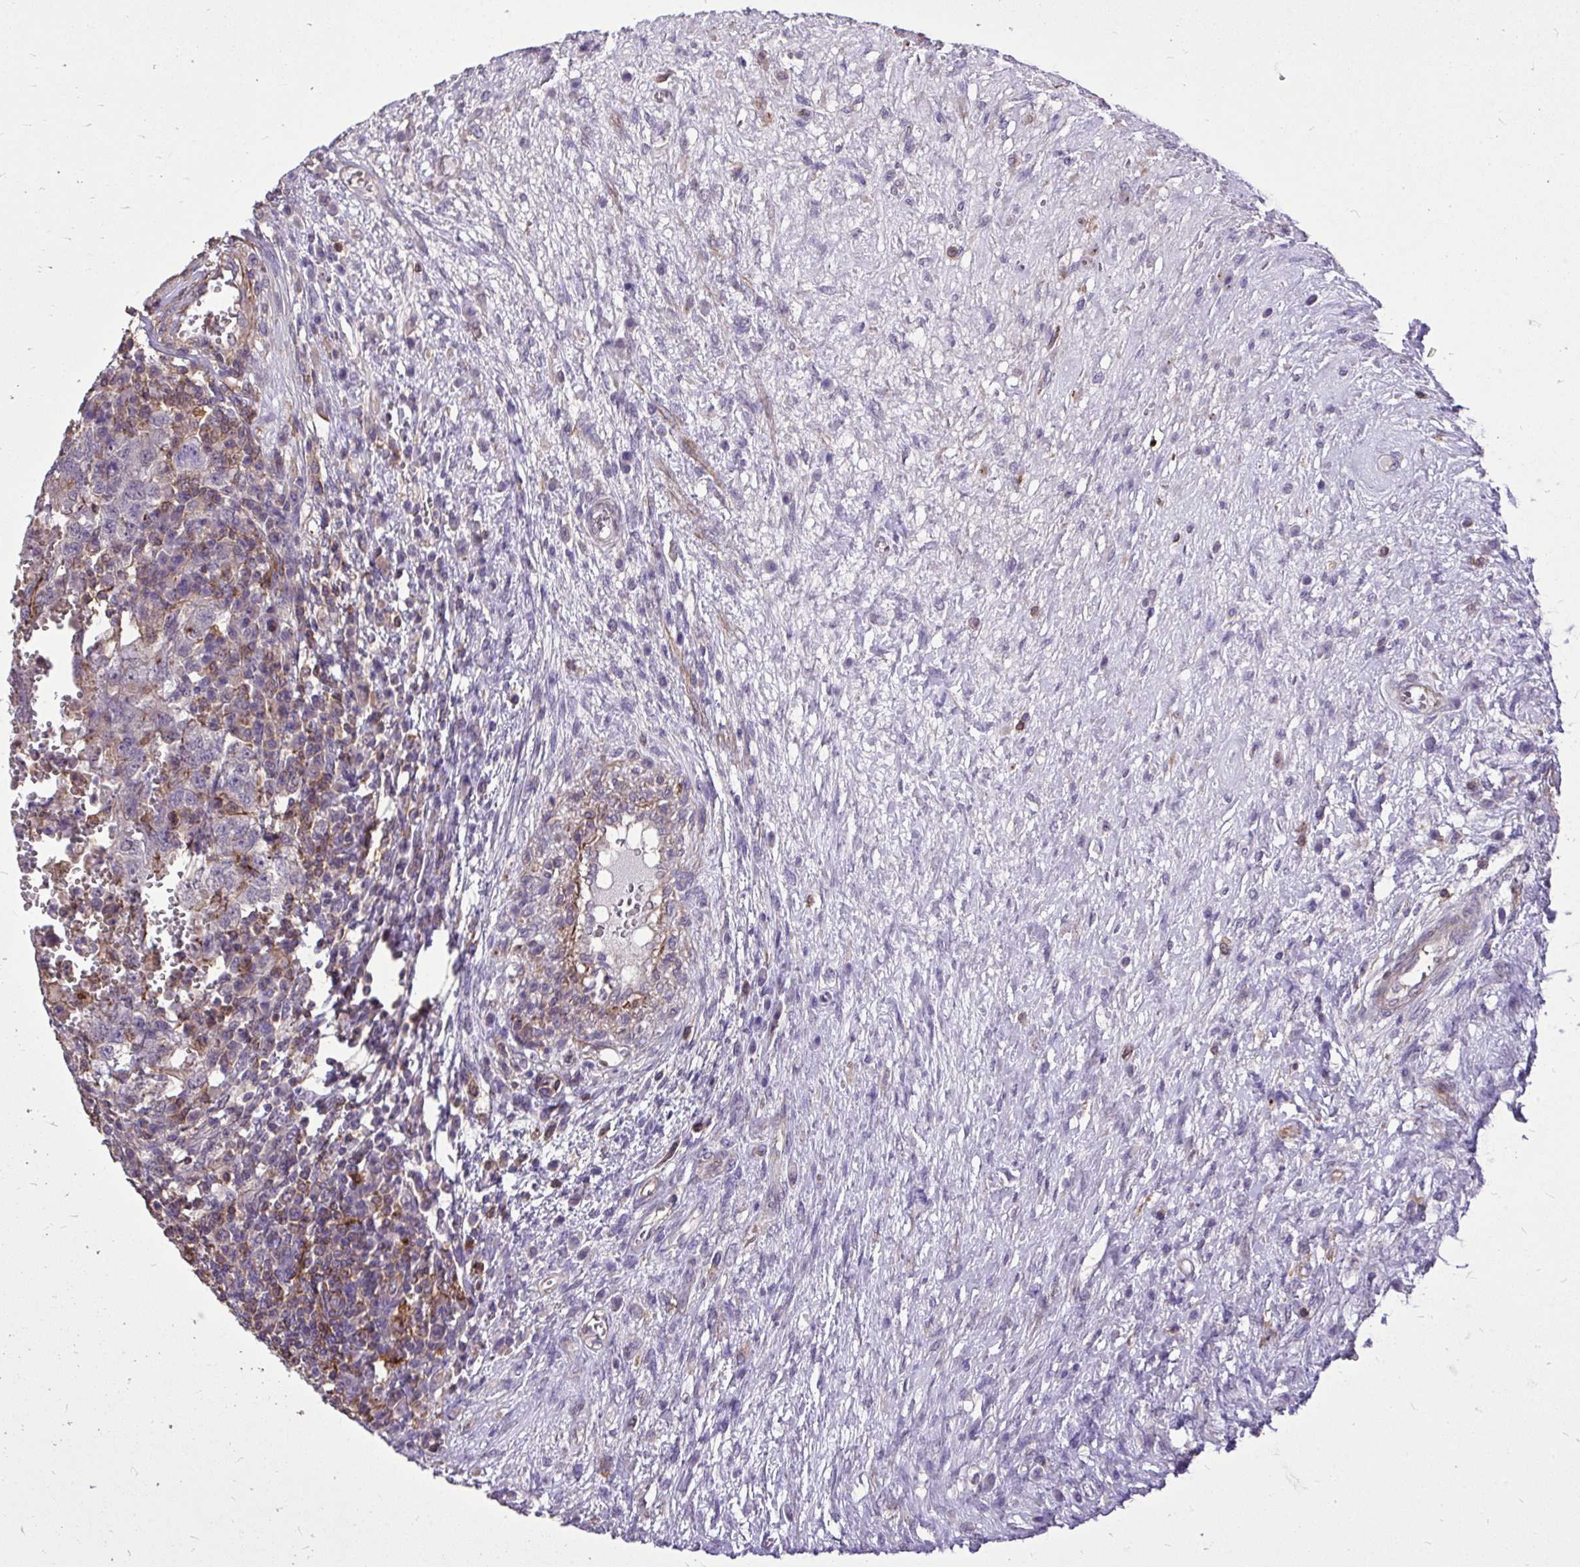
{"staining": {"intensity": "moderate", "quantity": "<25%", "location": "cytoplasmic/membranous"}, "tissue": "testis cancer", "cell_type": "Tumor cells", "image_type": "cancer", "snomed": [{"axis": "morphology", "description": "Carcinoma, Embryonal, NOS"}, {"axis": "topography", "description": "Testis"}], "caption": "Brown immunohistochemical staining in testis embryonal carcinoma displays moderate cytoplasmic/membranous staining in approximately <25% of tumor cells.", "gene": "IGFL2", "patient": {"sex": "male", "age": 26}}